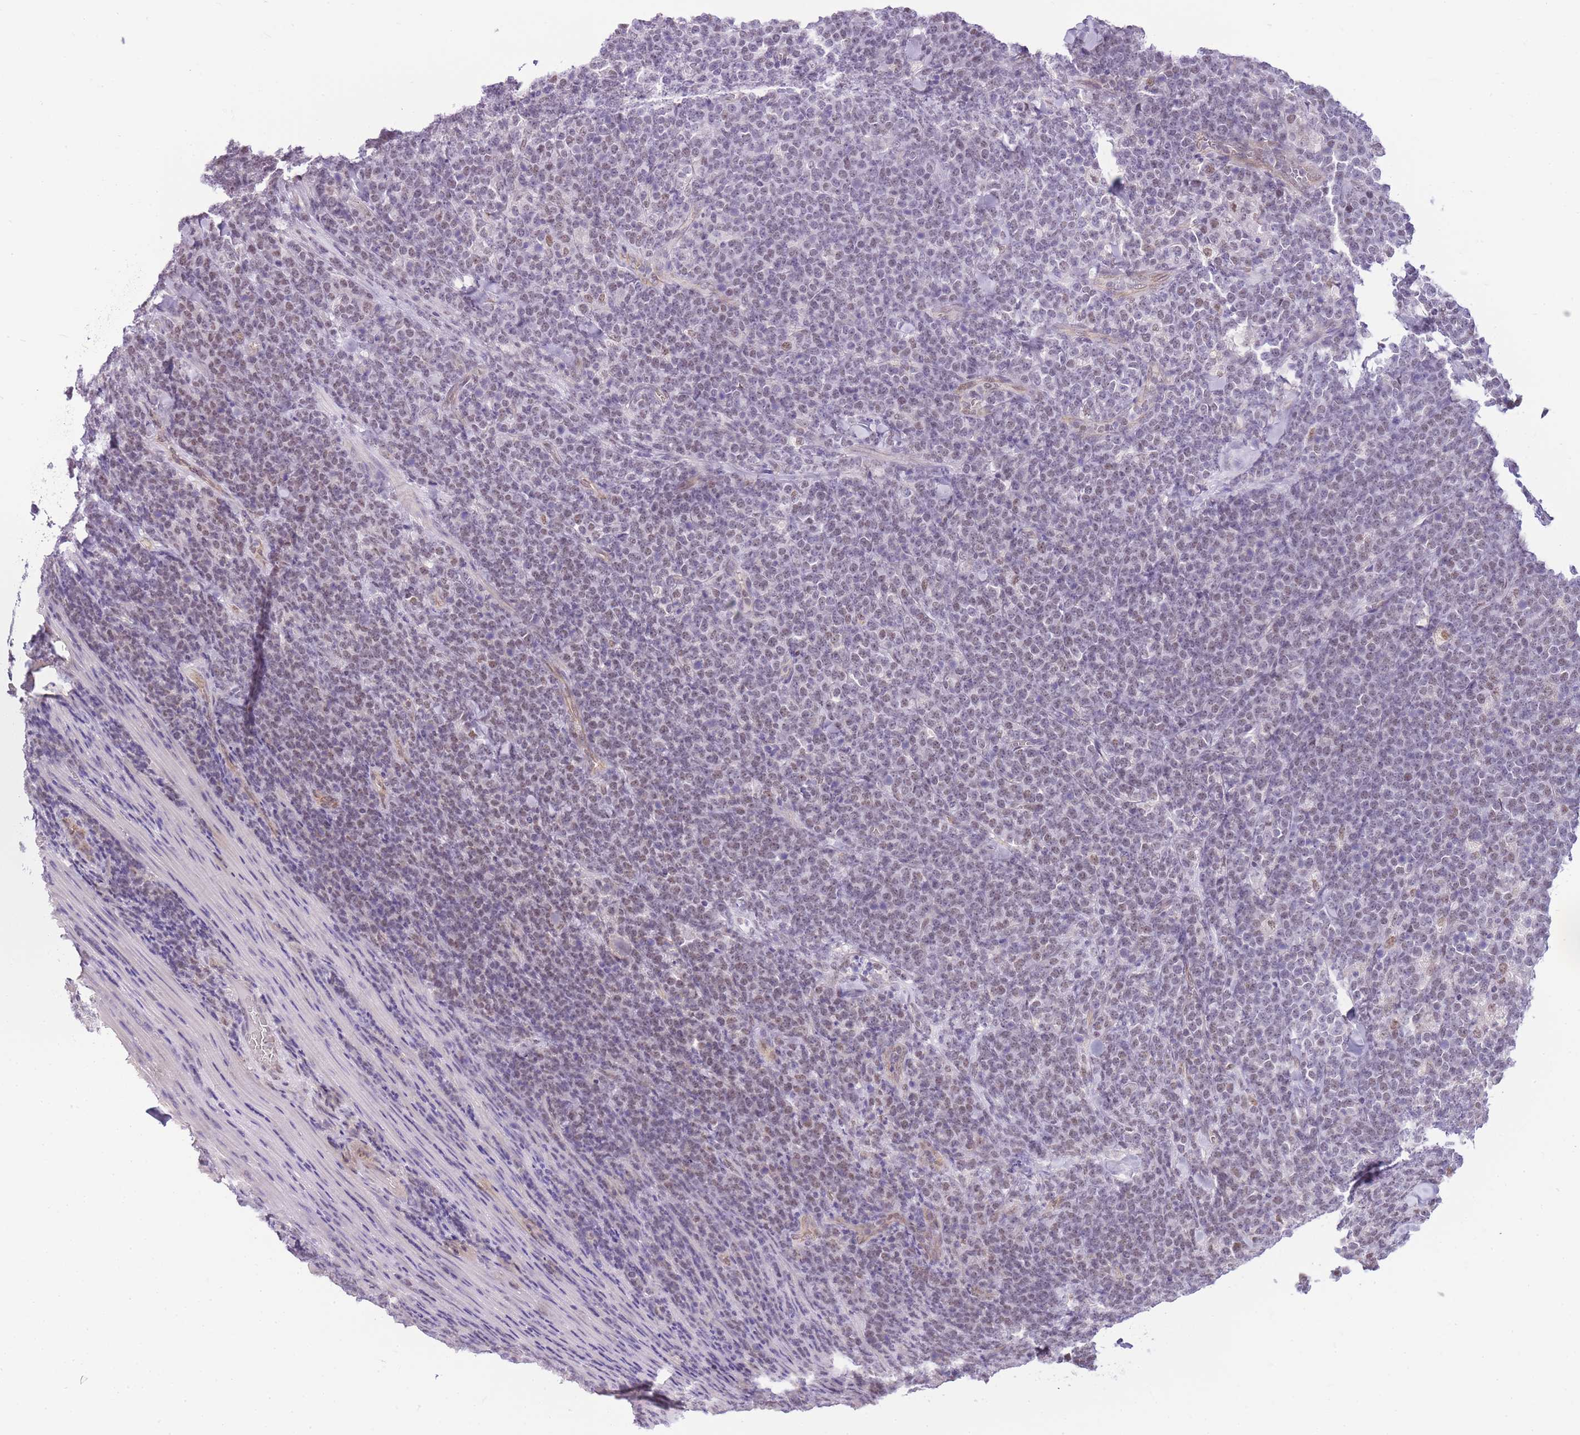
{"staining": {"intensity": "negative", "quantity": "none", "location": "none"}, "tissue": "lymphoma", "cell_type": "Tumor cells", "image_type": "cancer", "snomed": [{"axis": "morphology", "description": "Malignant lymphoma, non-Hodgkin's type, High grade"}, {"axis": "topography", "description": "Small intestine"}], "caption": "Lymphoma was stained to show a protein in brown. There is no significant staining in tumor cells.", "gene": "CLBA1", "patient": {"sex": "male", "age": 8}}